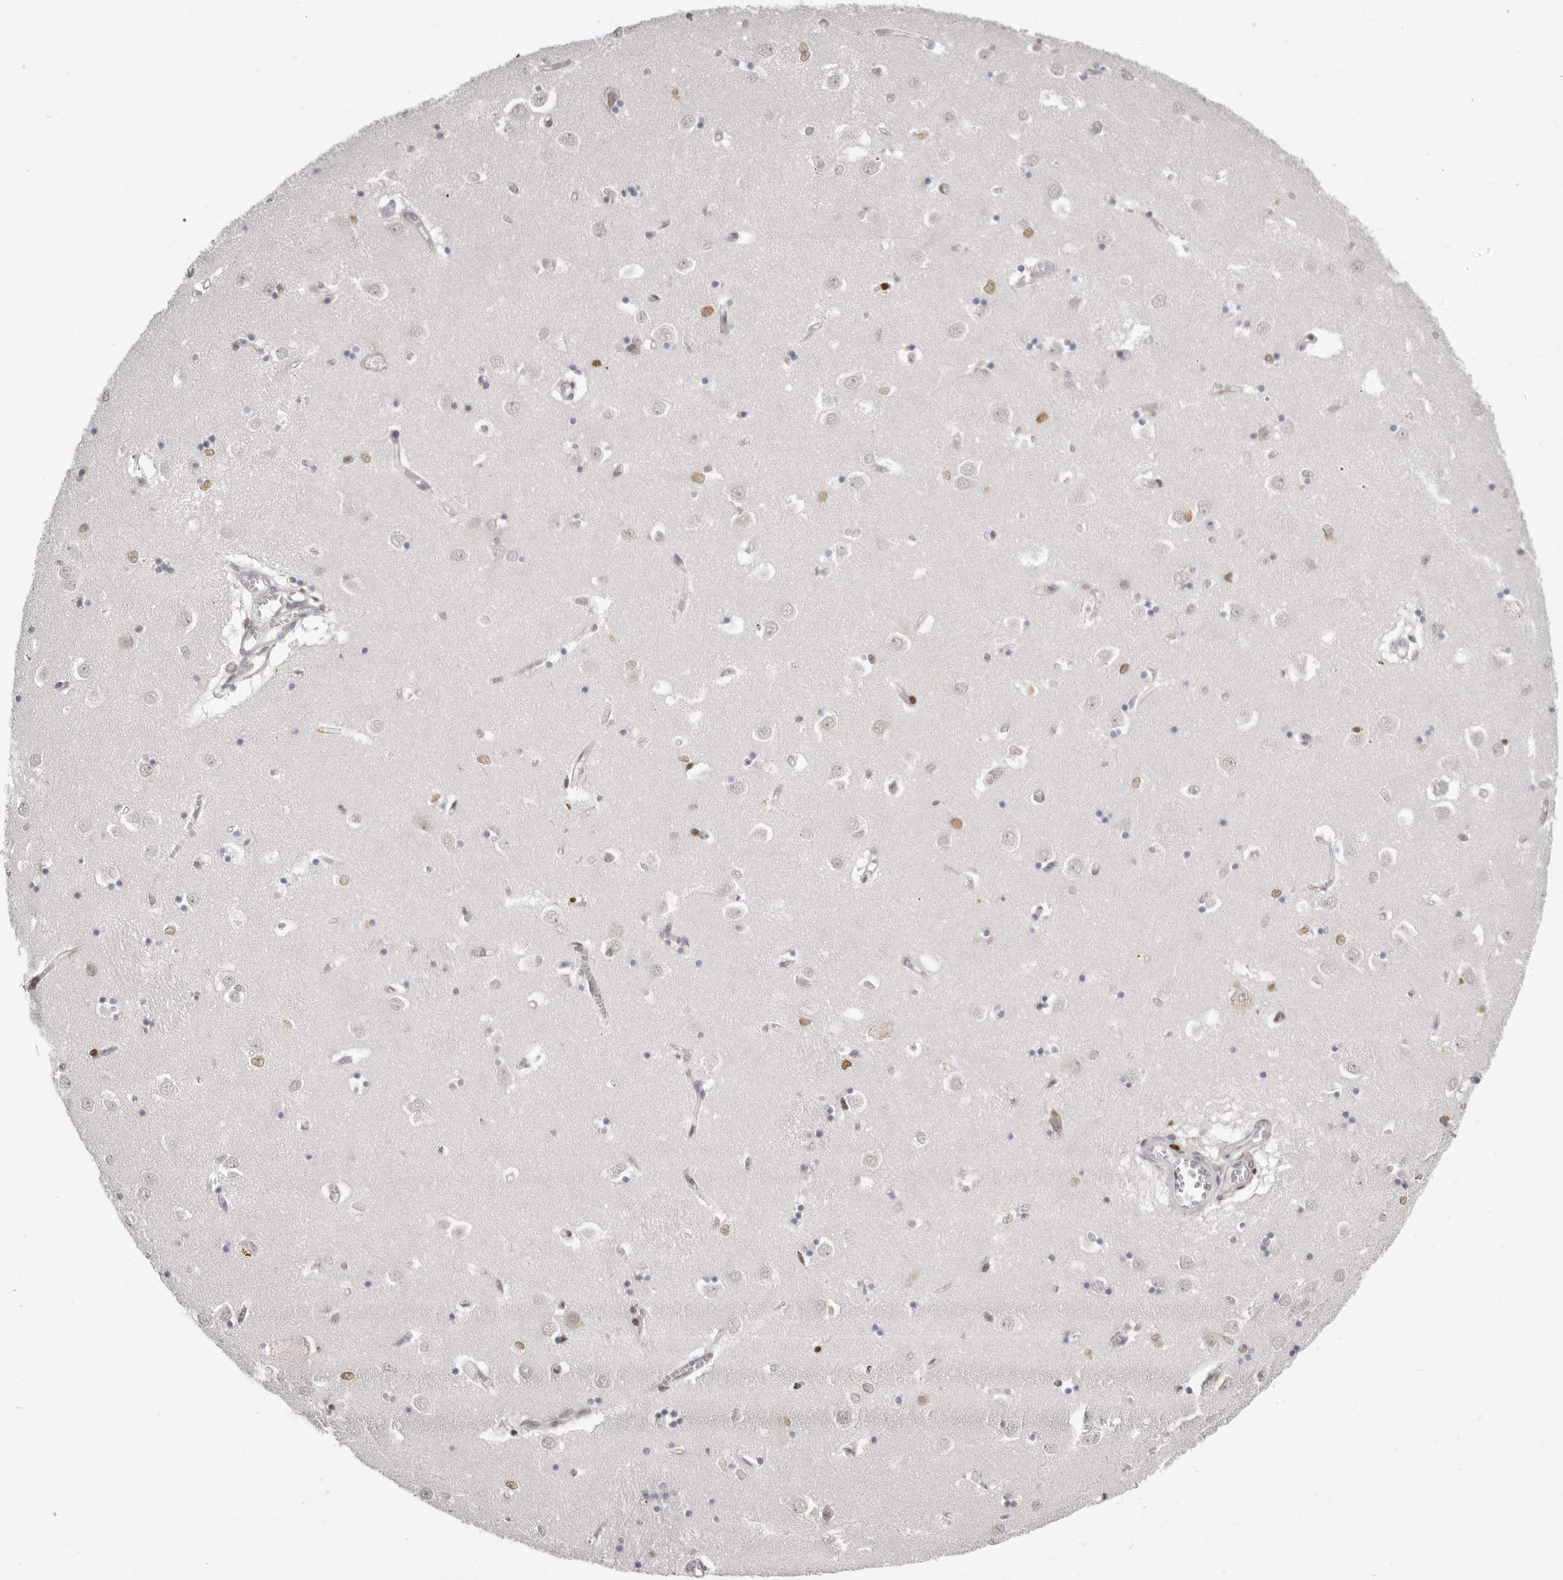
{"staining": {"intensity": "strong", "quantity": "<25%", "location": "nuclear"}, "tissue": "caudate", "cell_type": "Glial cells", "image_type": "normal", "snomed": [{"axis": "morphology", "description": "Normal tissue, NOS"}, {"axis": "topography", "description": "Lateral ventricle wall"}], "caption": "Immunohistochemical staining of benign caudate displays <25% levels of strong nuclear protein expression in approximately <25% of glial cells. The staining was performed using DAB to visualize the protein expression in brown, while the nuclei were stained in blue with hematoxylin (Magnification: 20x).", "gene": "SRP19", "patient": {"sex": "male", "age": 70}}